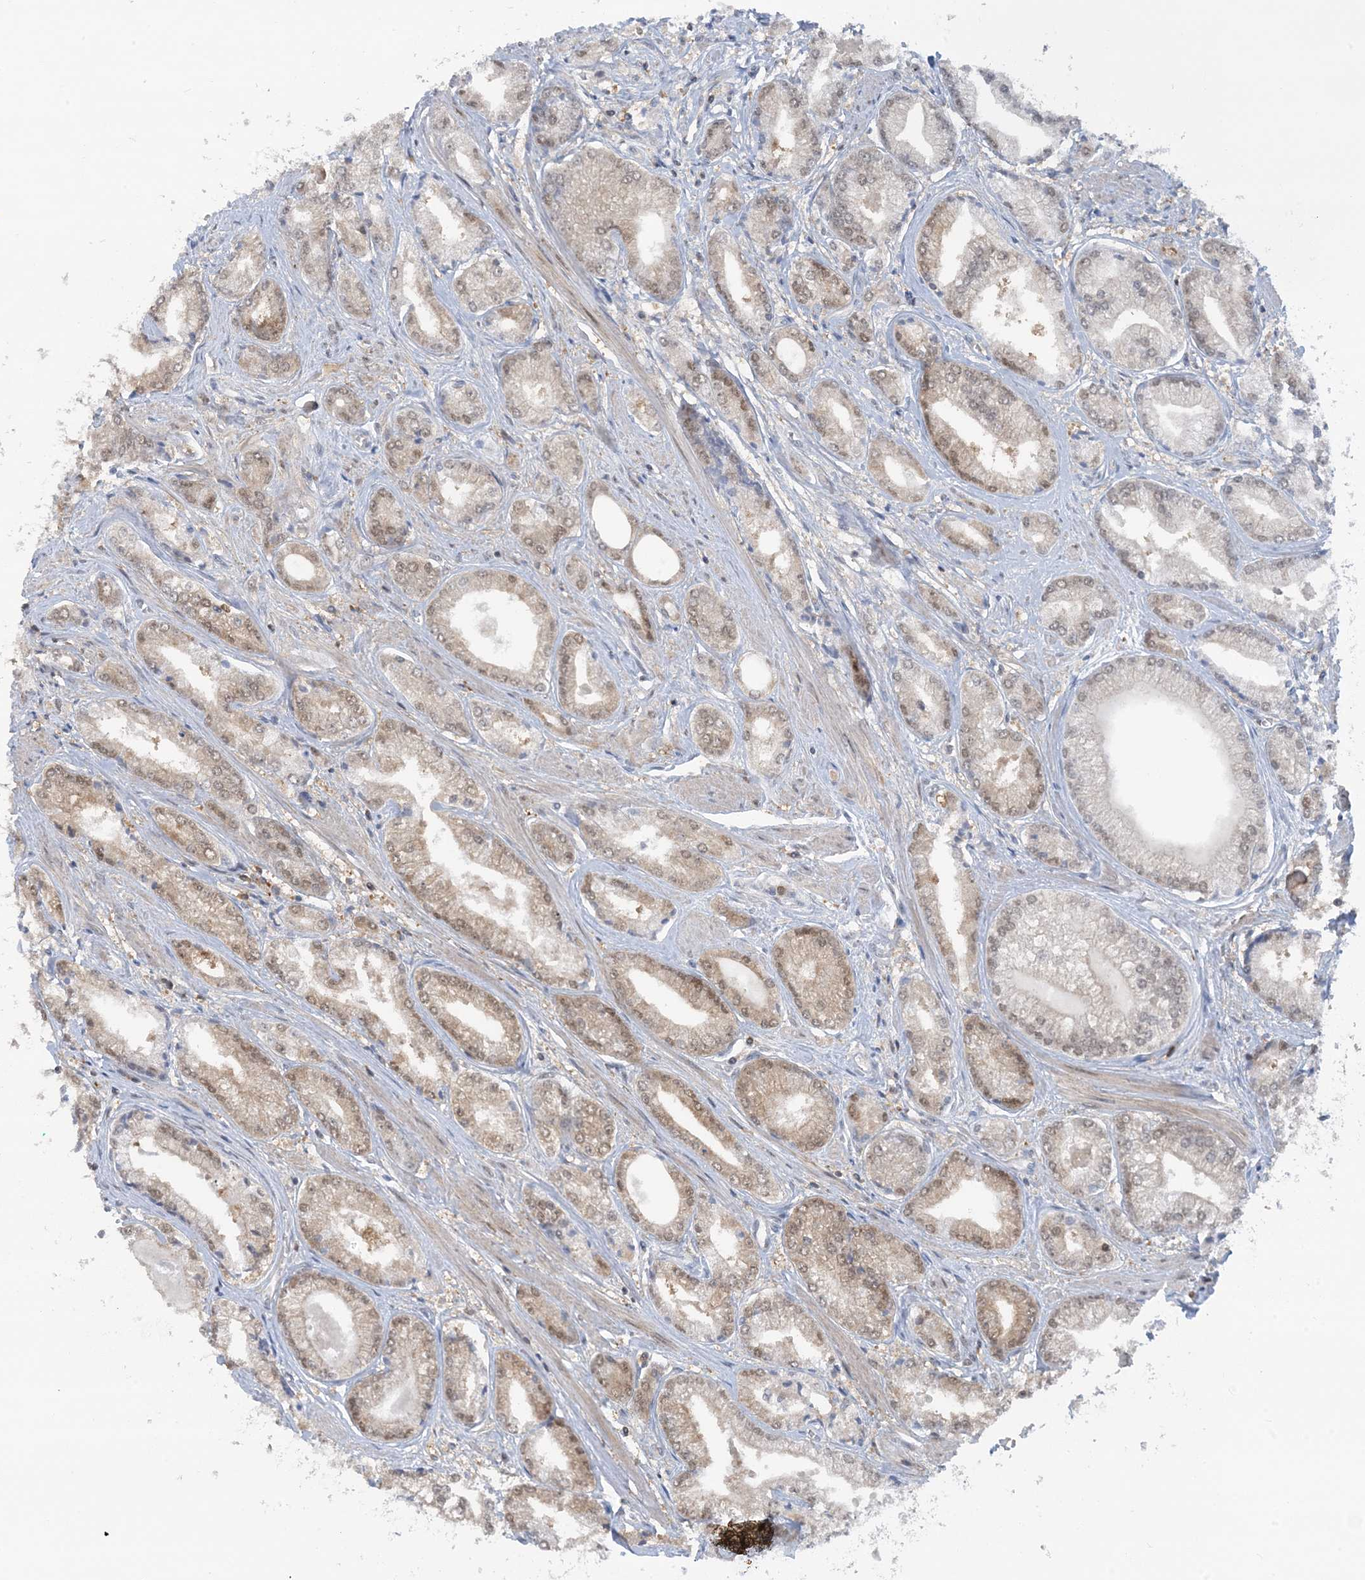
{"staining": {"intensity": "weak", "quantity": "25%-75%", "location": "cytoplasmic/membranous,nuclear"}, "tissue": "prostate cancer", "cell_type": "Tumor cells", "image_type": "cancer", "snomed": [{"axis": "morphology", "description": "Adenocarcinoma, Low grade"}, {"axis": "topography", "description": "Prostate"}], "caption": "Immunohistochemical staining of human prostate cancer (adenocarcinoma (low-grade)) displays weak cytoplasmic/membranous and nuclear protein expression in about 25%-75% of tumor cells. The staining is performed using DAB brown chromogen to label protein expression. The nuclei are counter-stained blue using hematoxylin.", "gene": "OGA", "patient": {"sex": "male", "age": 60}}